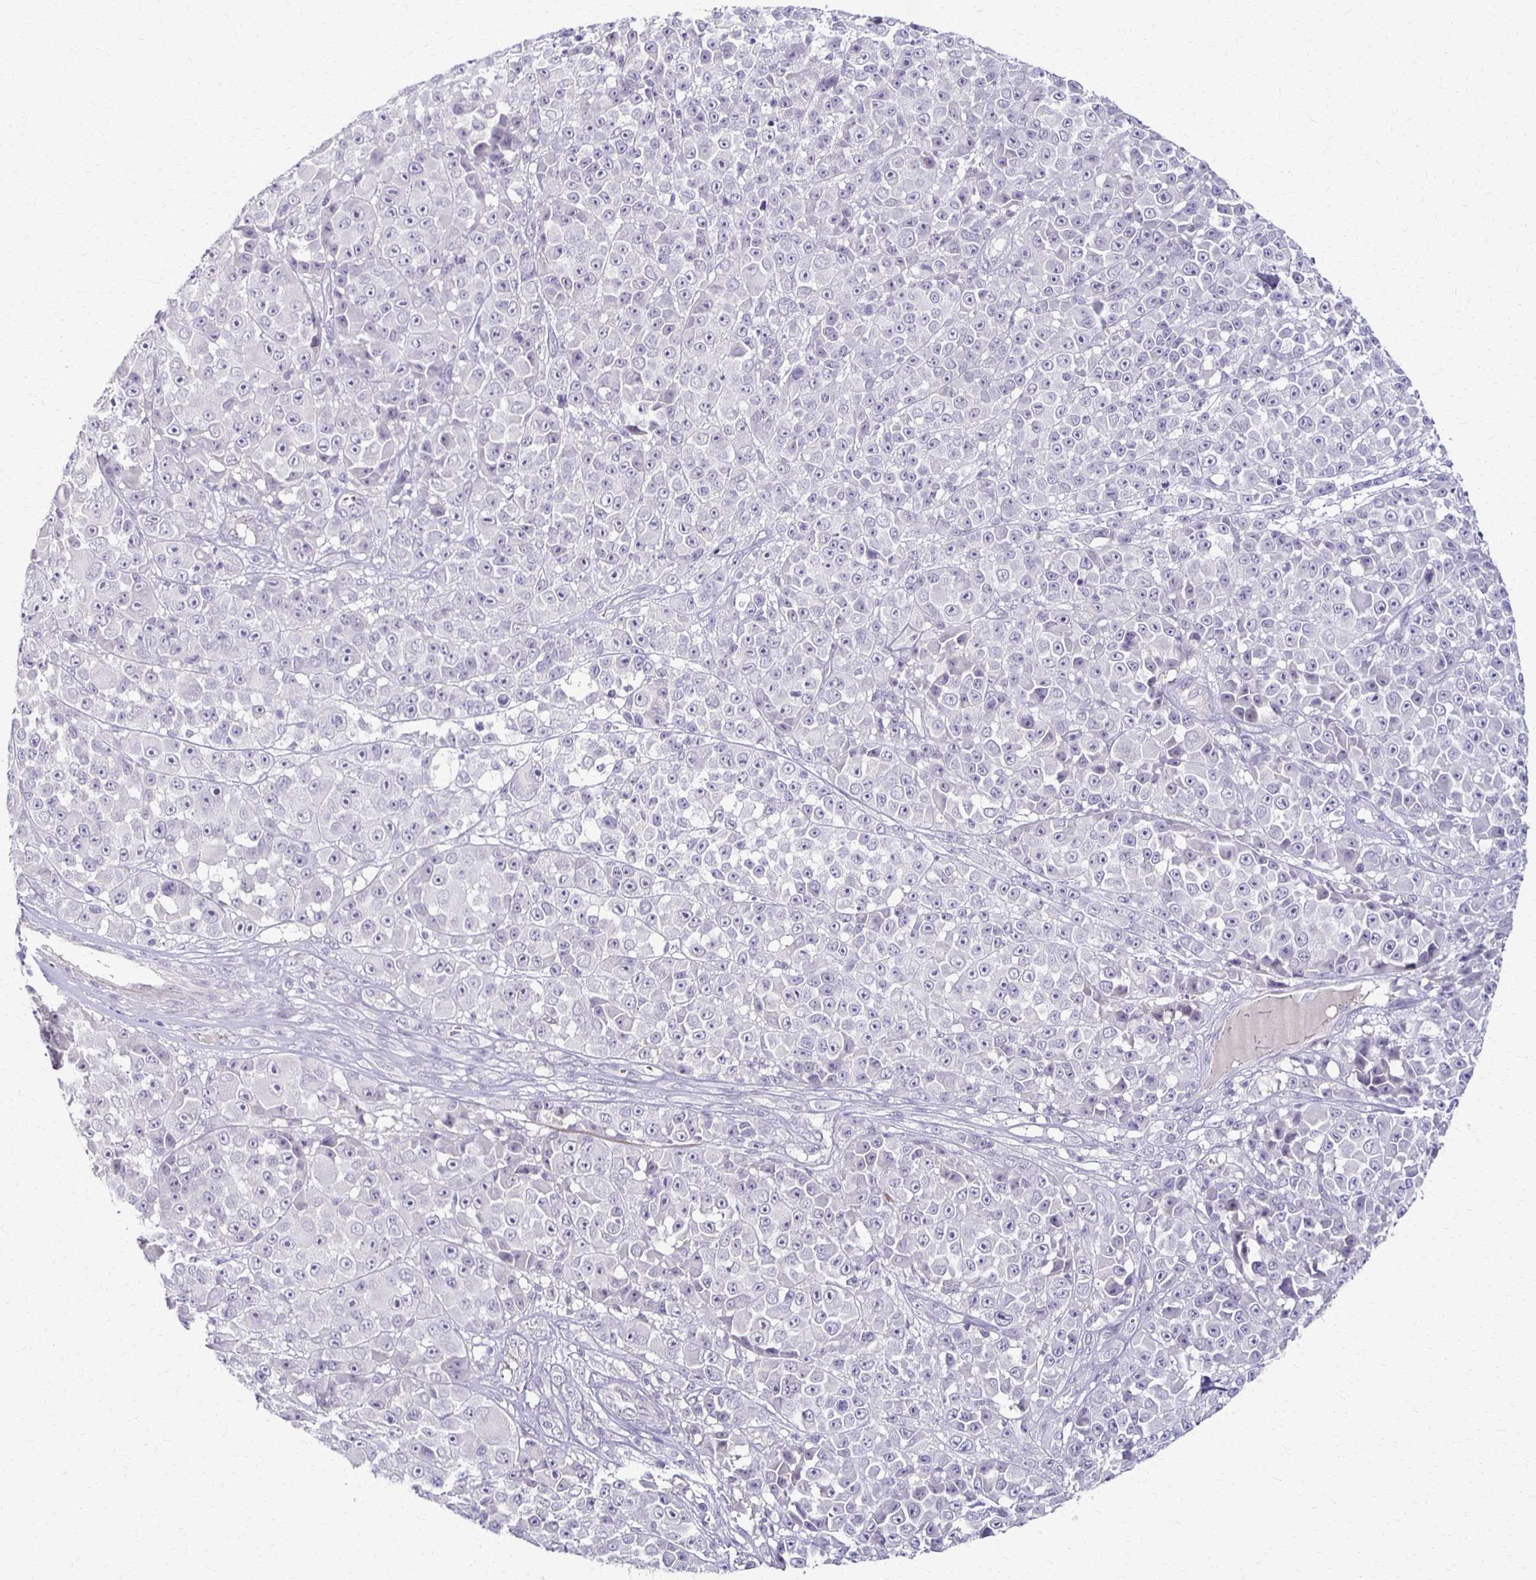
{"staining": {"intensity": "negative", "quantity": "none", "location": "none"}, "tissue": "melanoma", "cell_type": "Tumor cells", "image_type": "cancer", "snomed": [{"axis": "morphology", "description": "Malignant melanoma, NOS"}, {"axis": "topography", "description": "Skin"}, {"axis": "topography", "description": "Skin of back"}], "caption": "An IHC photomicrograph of malignant melanoma is shown. There is no staining in tumor cells of malignant melanoma.", "gene": "FOXO4", "patient": {"sex": "male", "age": 91}}